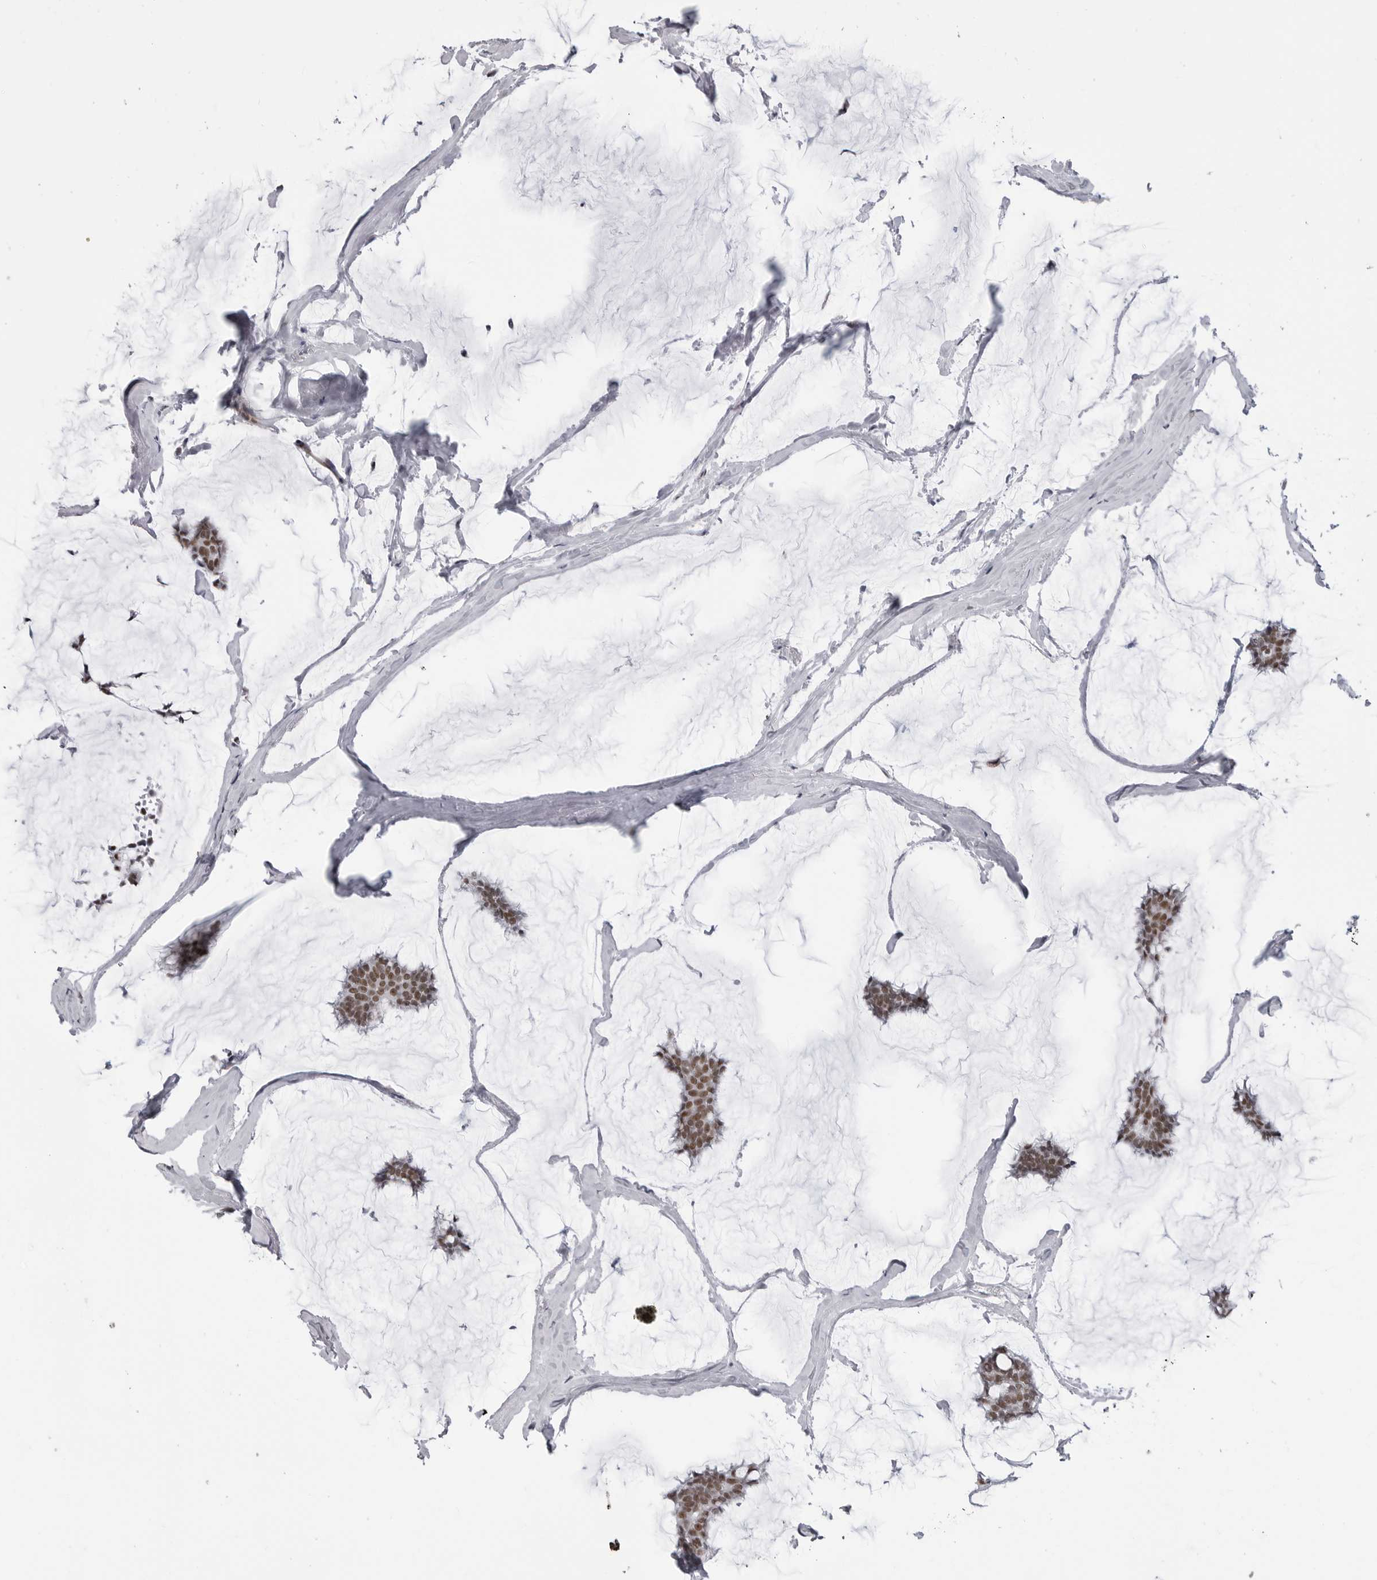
{"staining": {"intensity": "moderate", "quantity": ">75%", "location": "nuclear"}, "tissue": "breast cancer", "cell_type": "Tumor cells", "image_type": "cancer", "snomed": [{"axis": "morphology", "description": "Duct carcinoma"}, {"axis": "topography", "description": "Breast"}], "caption": "Brown immunohistochemical staining in human breast infiltrating ductal carcinoma displays moderate nuclear positivity in approximately >75% of tumor cells.", "gene": "RNF26", "patient": {"sex": "female", "age": 93}}